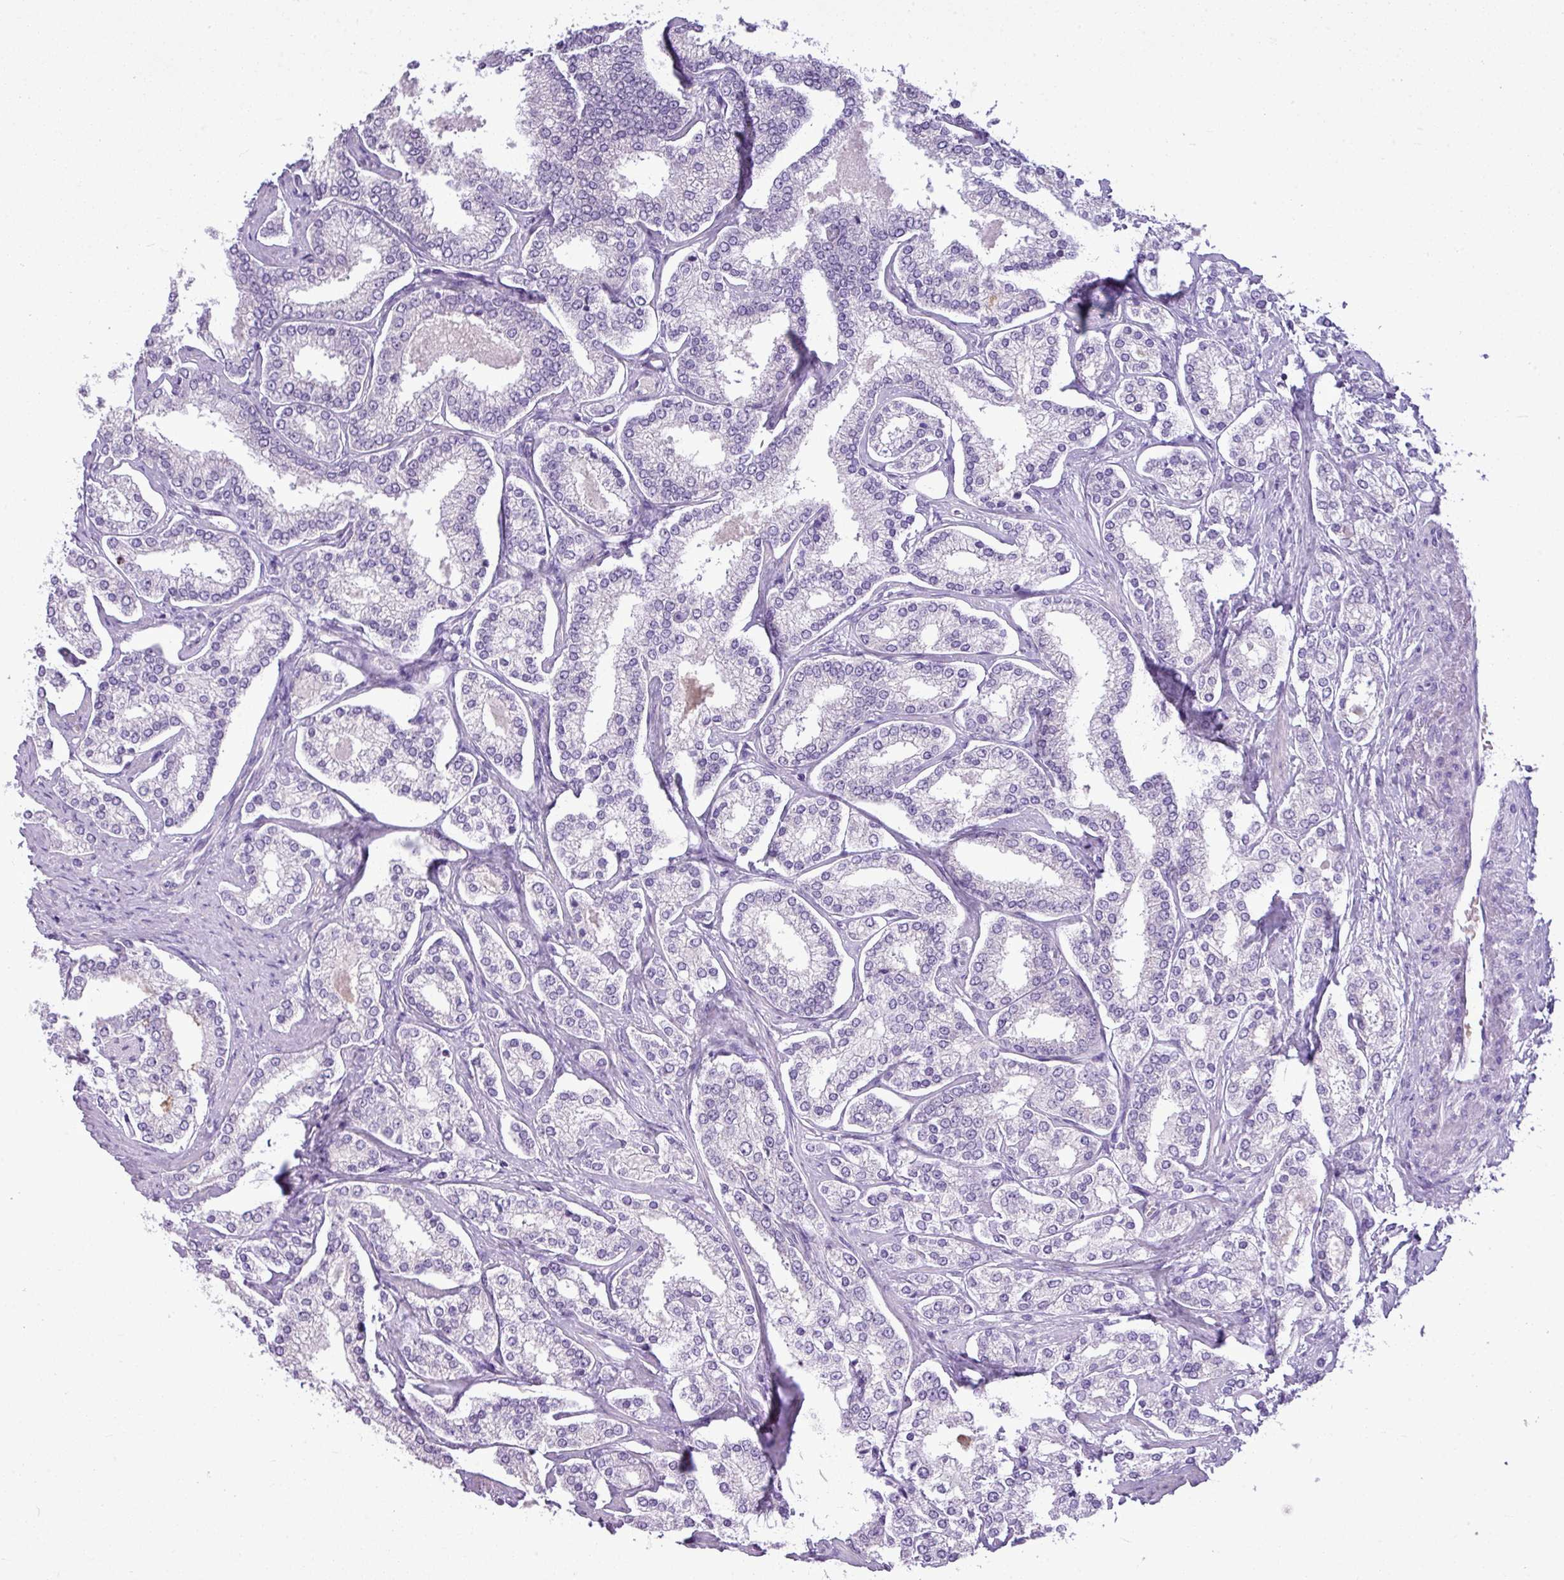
{"staining": {"intensity": "negative", "quantity": "none", "location": "none"}, "tissue": "prostate cancer", "cell_type": "Tumor cells", "image_type": "cancer", "snomed": [{"axis": "morphology", "description": "Normal tissue, NOS"}, {"axis": "morphology", "description": "Adenocarcinoma, High grade"}, {"axis": "topography", "description": "Prostate"}], "caption": "High power microscopy histopathology image of an immunohistochemistry image of prostate cancer (adenocarcinoma (high-grade)), revealing no significant positivity in tumor cells.", "gene": "IL17A", "patient": {"sex": "male", "age": 83}}